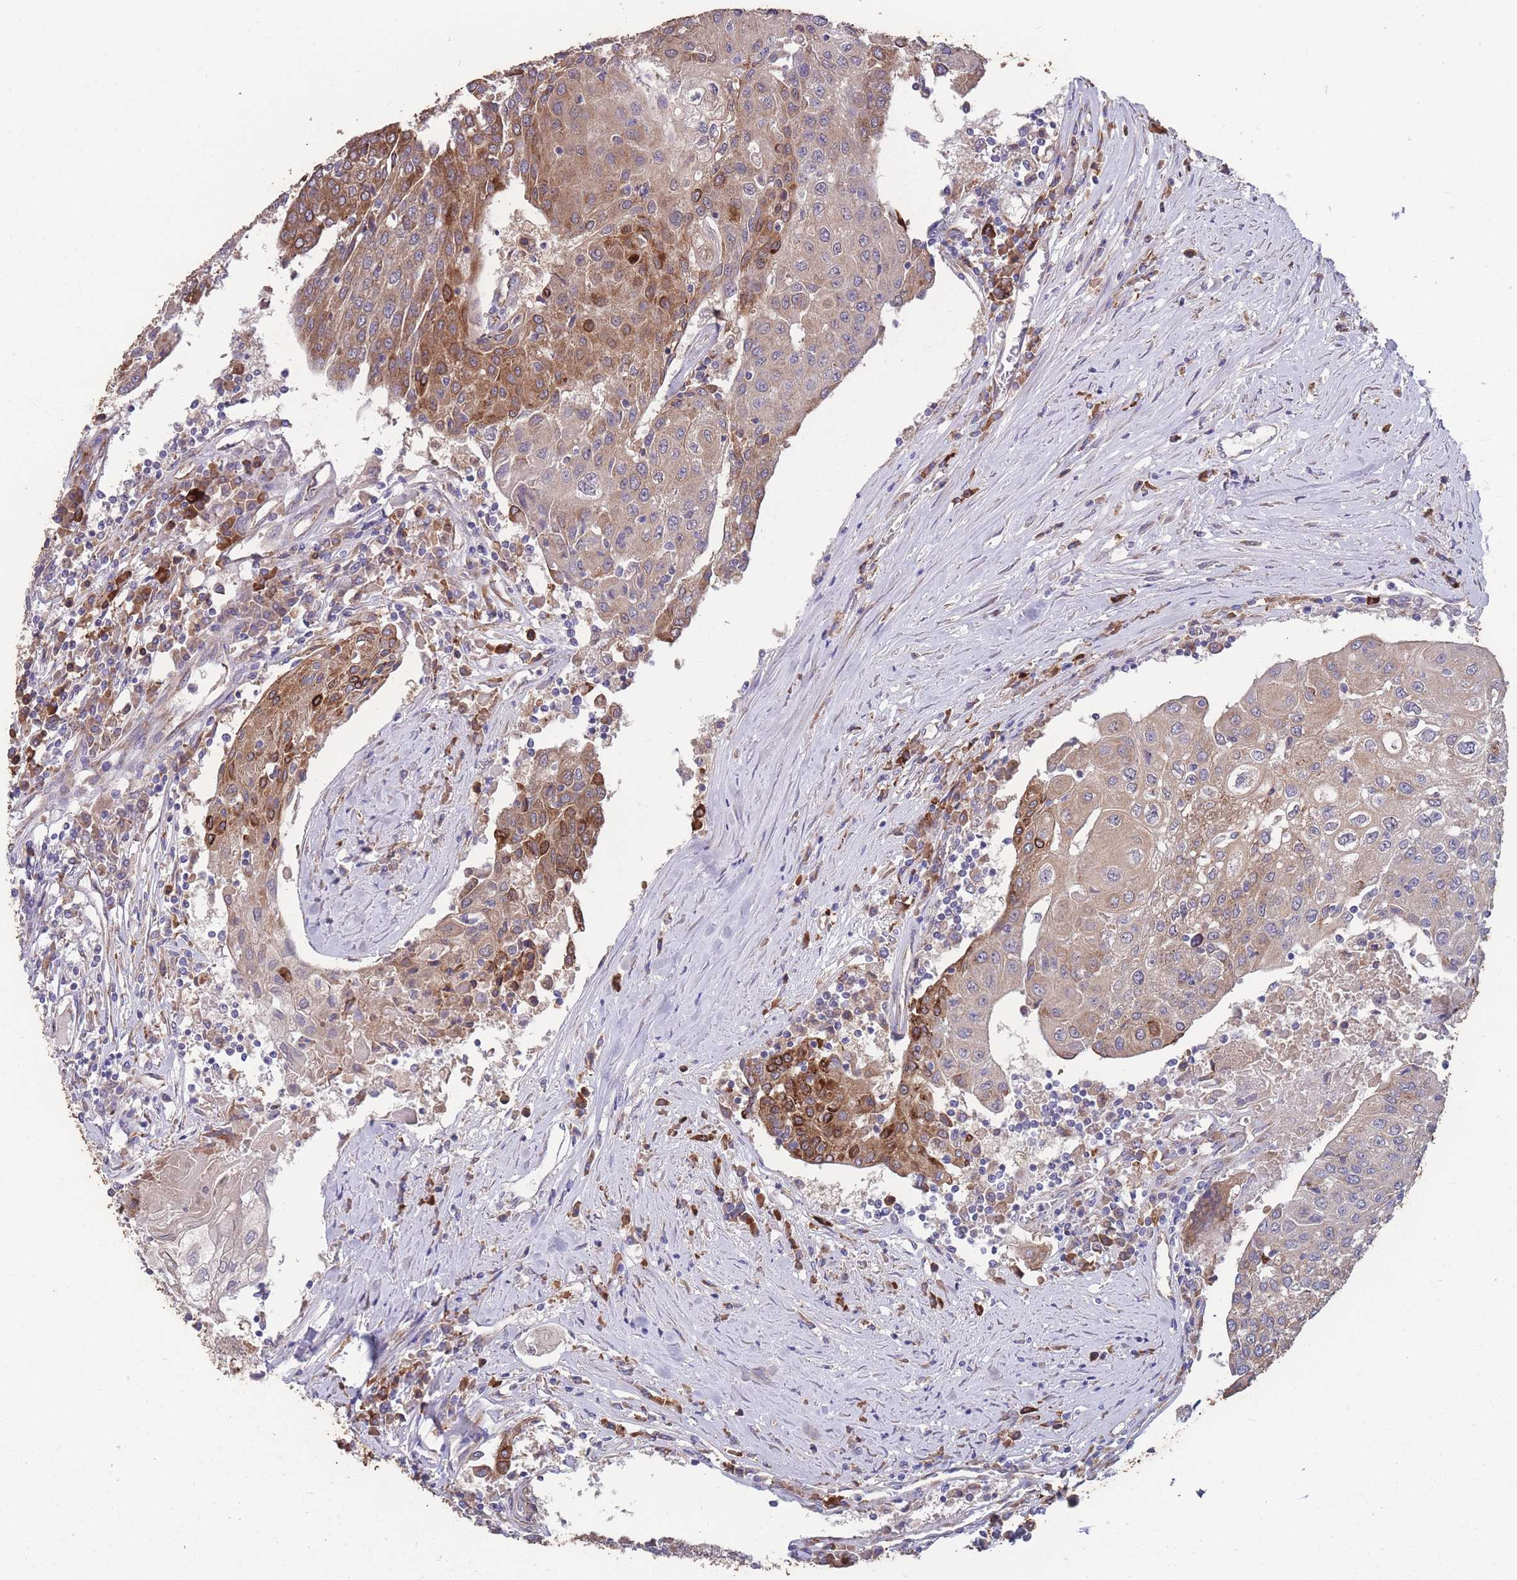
{"staining": {"intensity": "moderate", "quantity": ">75%", "location": "cytoplasmic/membranous"}, "tissue": "urothelial cancer", "cell_type": "Tumor cells", "image_type": "cancer", "snomed": [{"axis": "morphology", "description": "Urothelial carcinoma, High grade"}, {"axis": "topography", "description": "Urinary bladder"}], "caption": "Moderate cytoplasmic/membranous protein positivity is seen in approximately >75% of tumor cells in urothelial cancer.", "gene": "STIM2", "patient": {"sex": "female", "age": 85}}